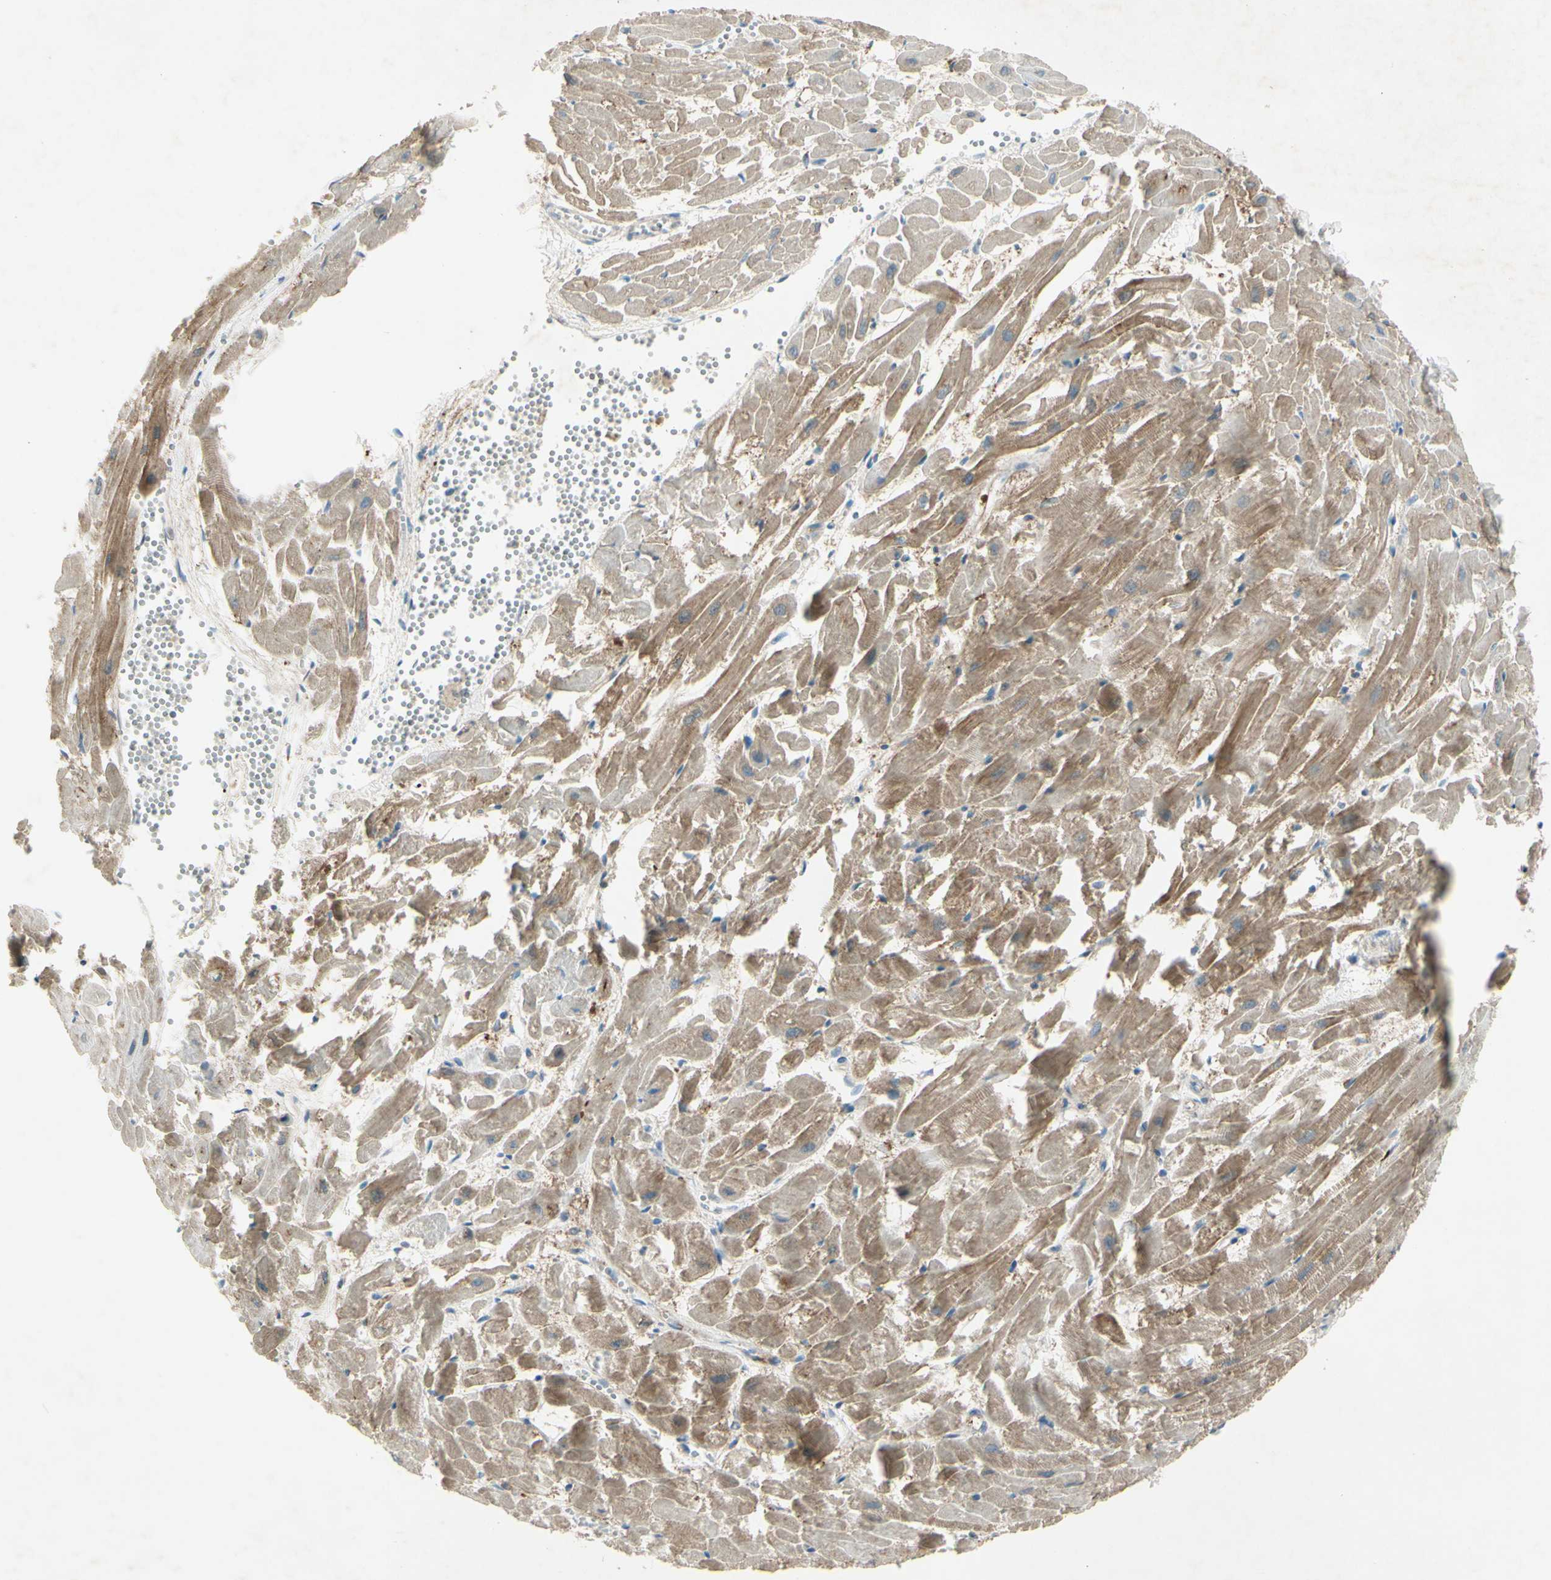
{"staining": {"intensity": "moderate", "quantity": ">75%", "location": "cytoplasmic/membranous"}, "tissue": "heart muscle", "cell_type": "Cardiomyocytes", "image_type": "normal", "snomed": [{"axis": "morphology", "description": "Normal tissue, NOS"}, {"axis": "topography", "description": "Heart"}], "caption": "DAB immunohistochemical staining of benign heart muscle reveals moderate cytoplasmic/membranous protein staining in about >75% of cardiomyocytes.", "gene": "C1orf159", "patient": {"sex": "female", "age": 19}}